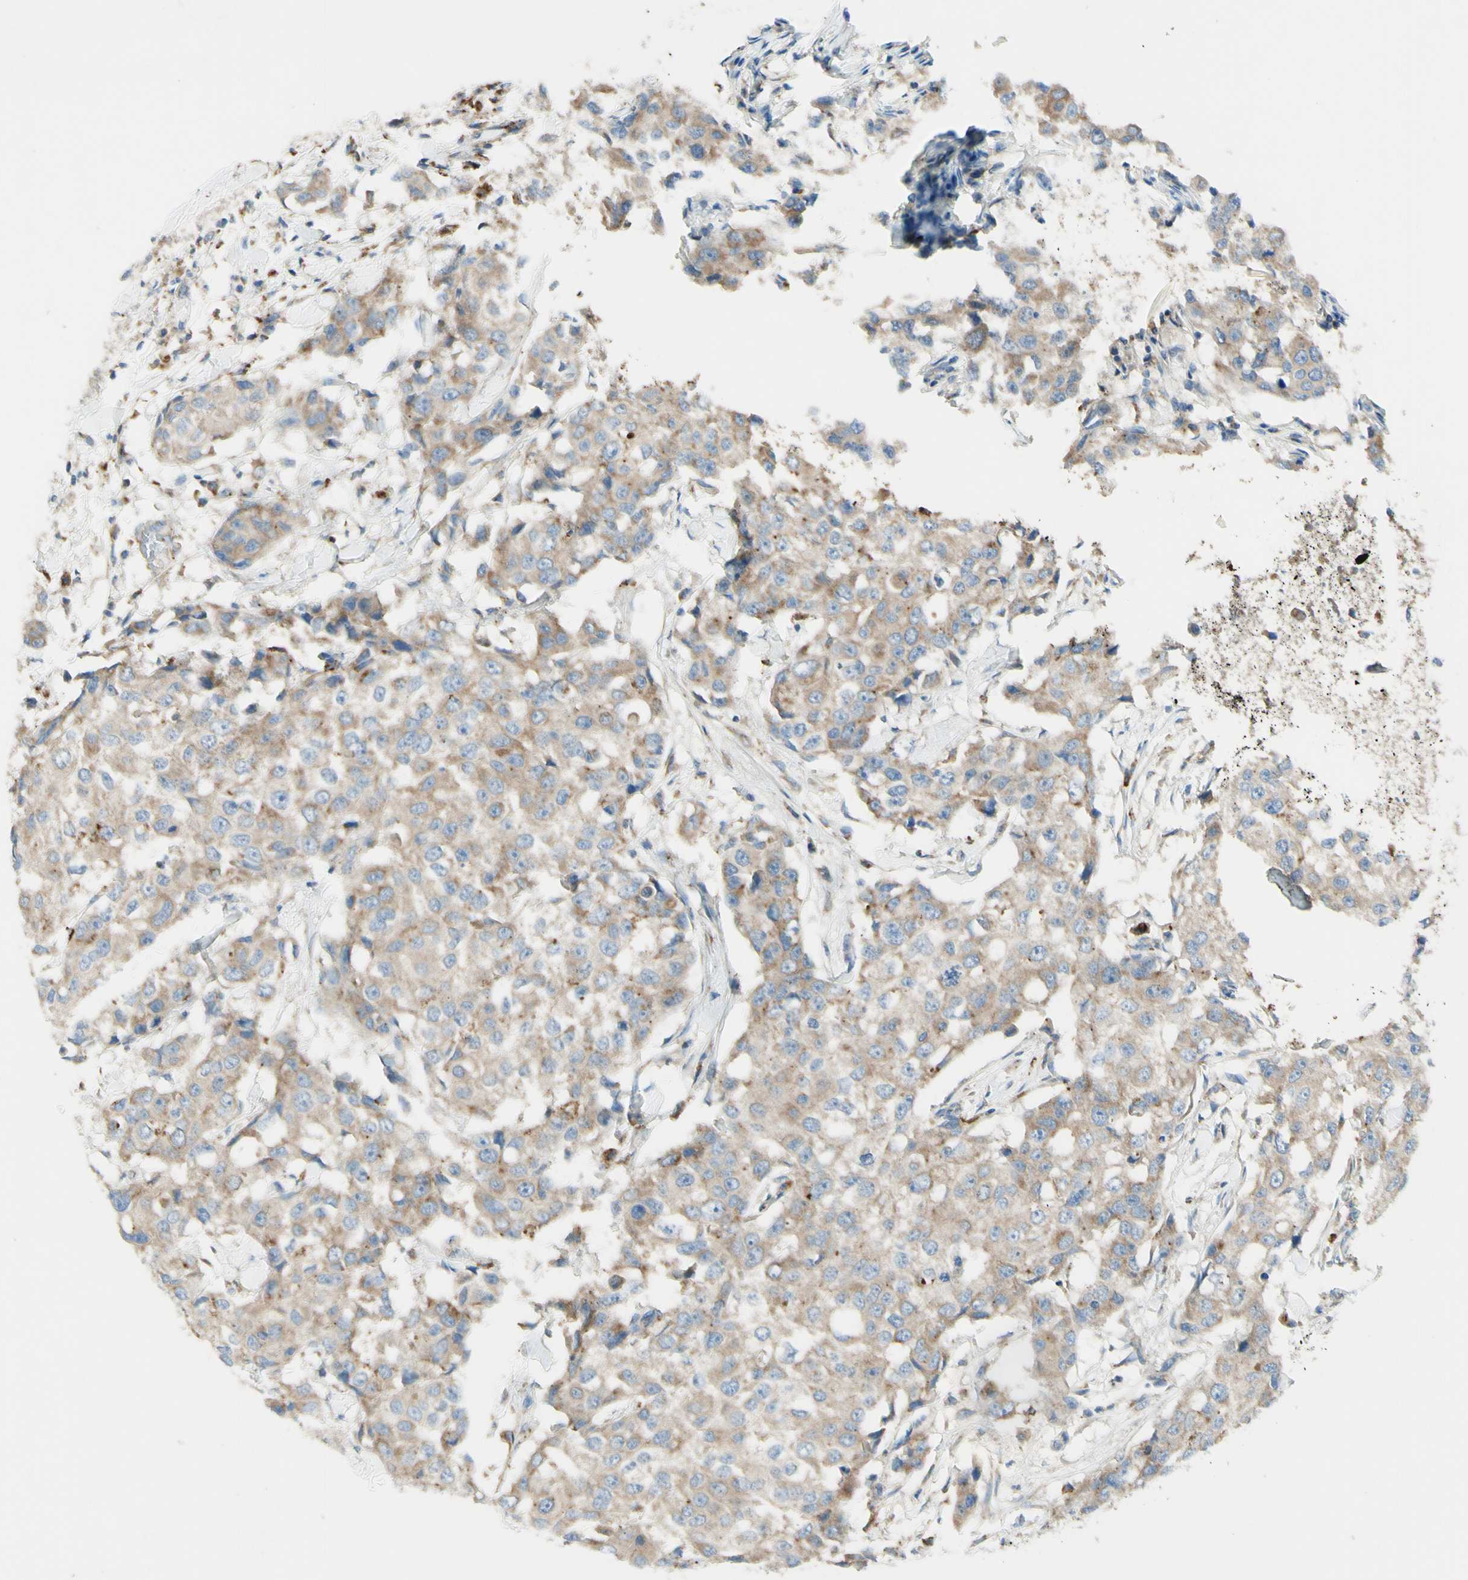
{"staining": {"intensity": "weak", "quantity": ">75%", "location": "cytoplasmic/membranous"}, "tissue": "breast cancer", "cell_type": "Tumor cells", "image_type": "cancer", "snomed": [{"axis": "morphology", "description": "Duct carcinoma"}, {"axis": "topography", "description": "Breast"}], "caption": "IHC of human breast cancer (infiltrating ductal carcinoma) exhibits low levels of weak cytoplasmic/membranous staining in about >75% of tumor cells.", "gene": "ARMC10", "patient": {"sex": "female", "age": 27}}